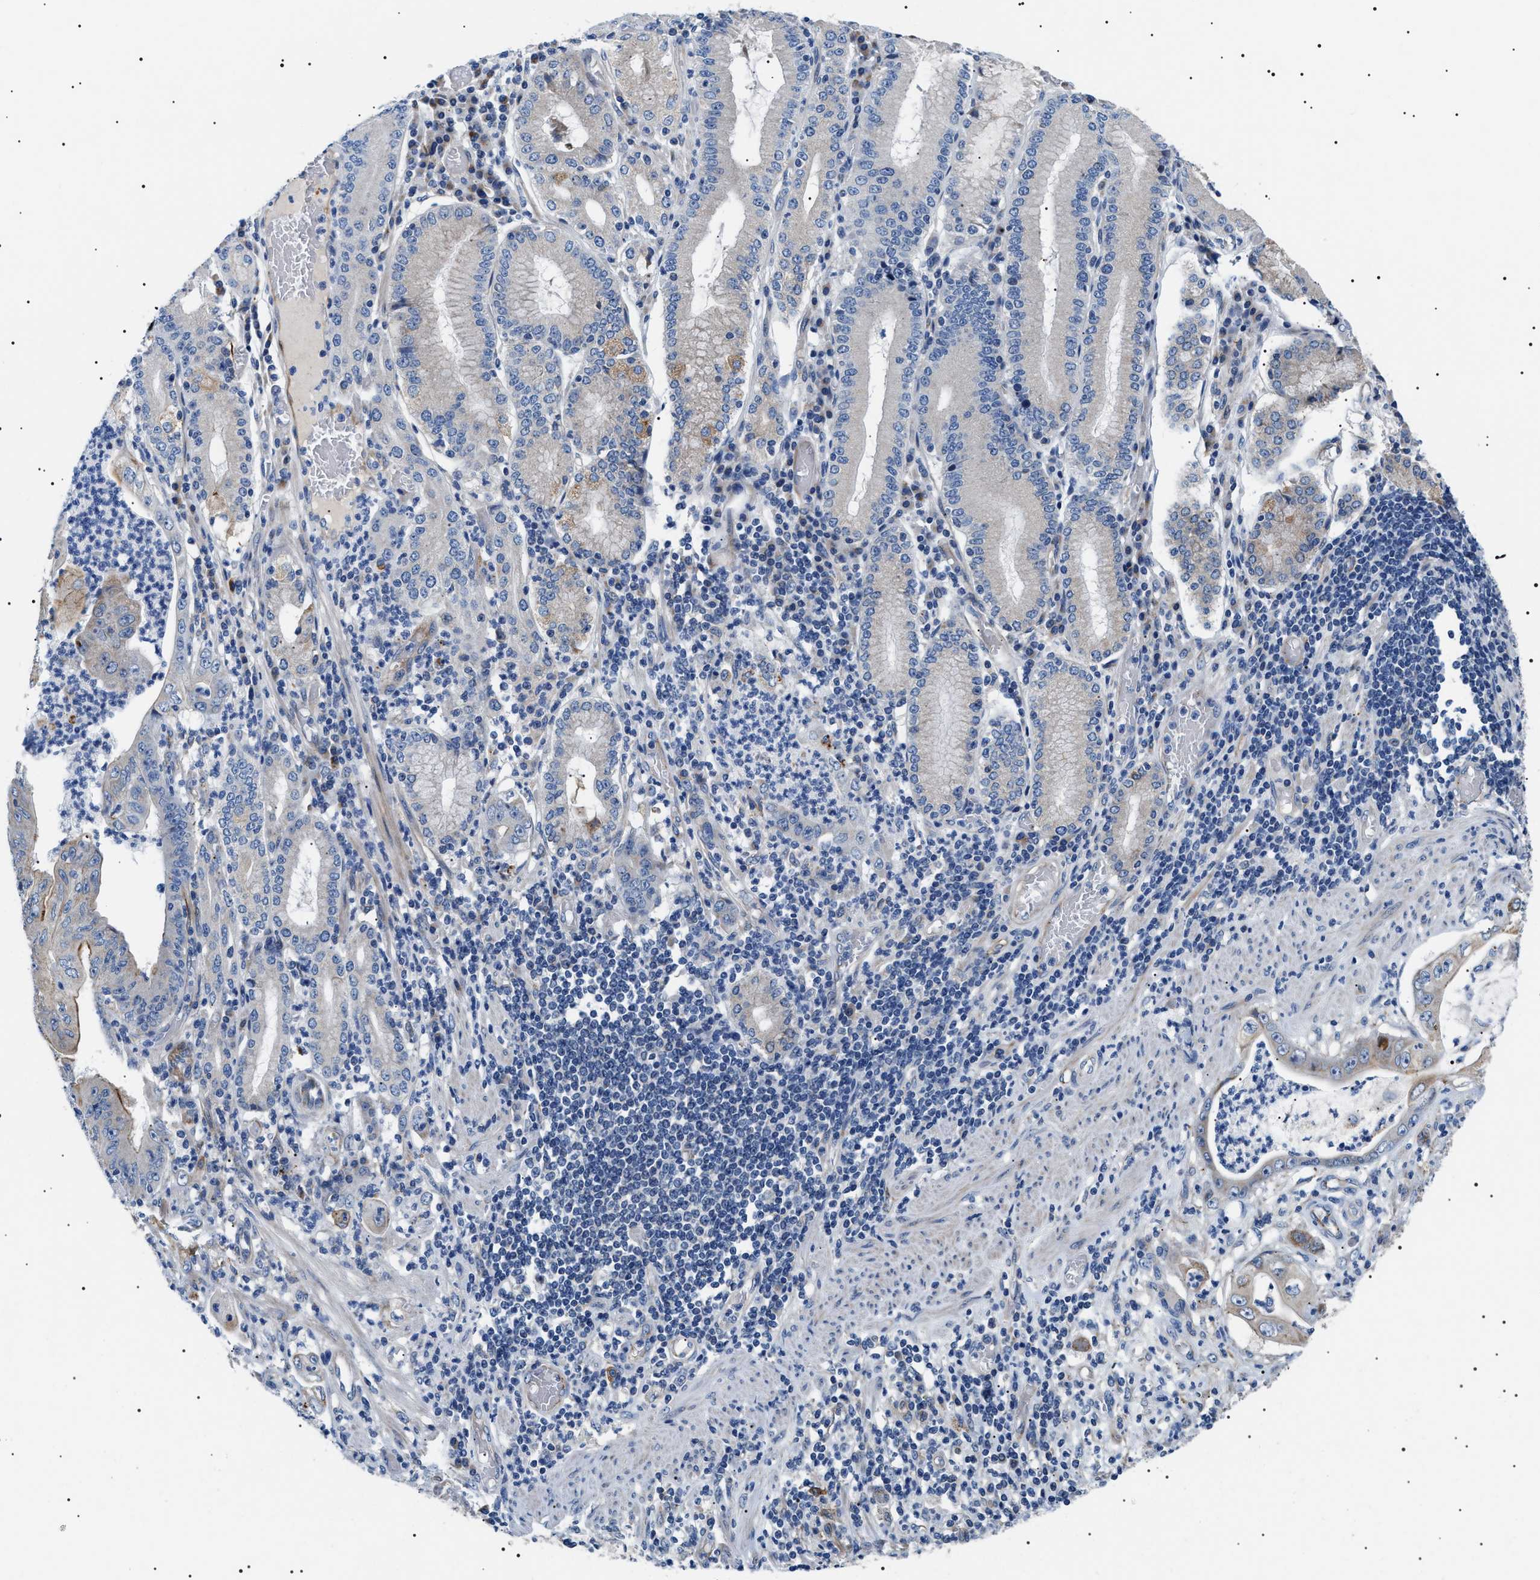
{"staining": {"intensity": "weak", "quantity": "<25%", "location": "cytoplasmic/membranous"}, "tissue": "stomach cancer", "cell_type": "Tumor cells", "image_type": "cancer", "snomed": [{"axis": "morphology", "description": "Adenocarcinoma, NOS"}, {"axis": "topography", "description": "Stomach"}], "caption": "Tumor cells show no significant expression in stomach cancer (adenocarcinoma). (DAB immunohistochemistry with hematoxylin counter stain).", "gene": "TMEM222", "patient": {"sex": "female", "age": 73}}